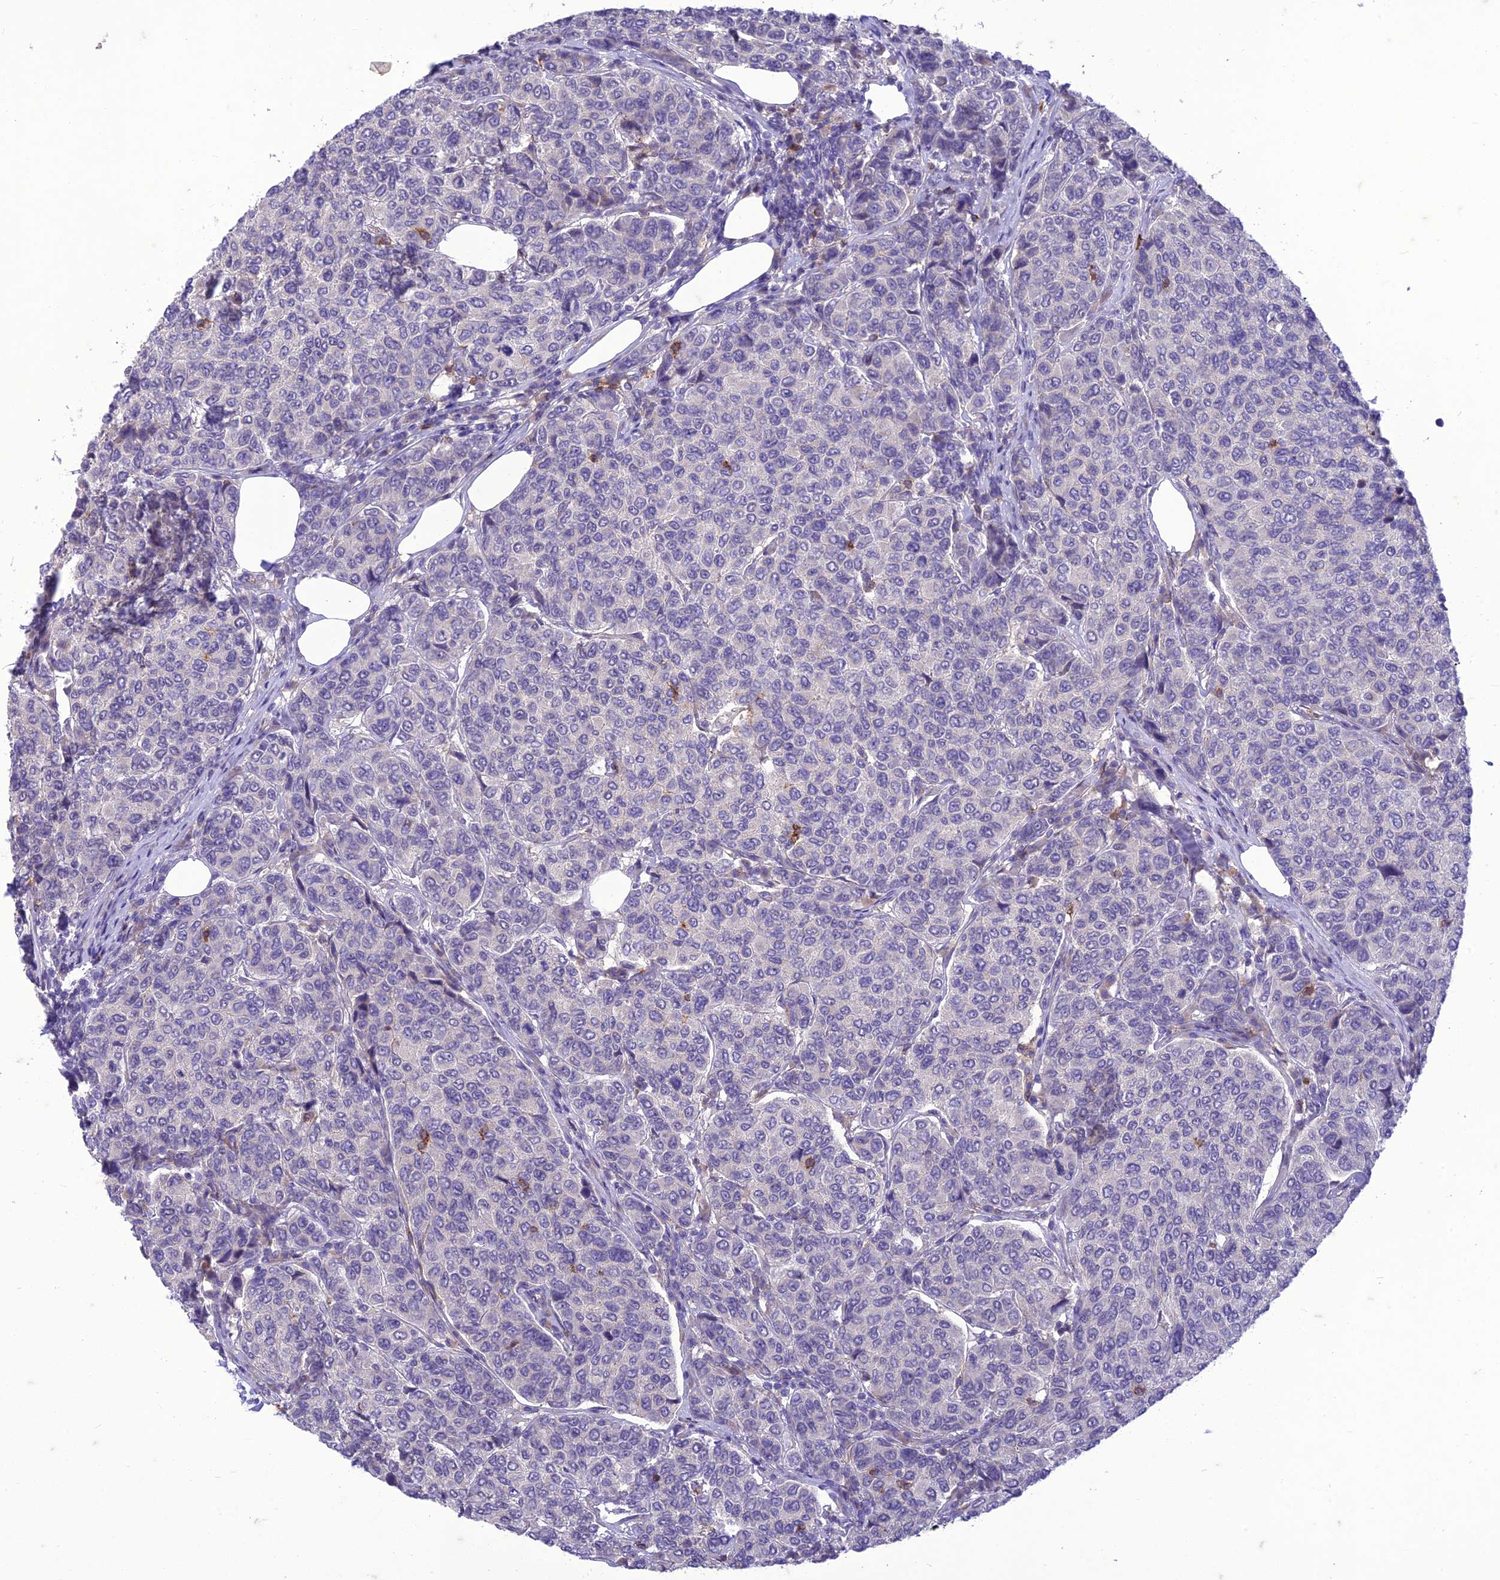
{"staining": {"intensity": "negative", "quantity": "none", "location": "none"}, "tissue": "breast cancer", "cell_type": "Tumor cells", "image_type": "cancer", "snomed": [{"axis": "morphology", "description": "Duct carcinoma"}, {"axis": "topography", "description": "Breast"}], "caption": "Tumor cells are negative for protein expression in human breast cancer.", "gene": "ITGAE", "patient": {"sex": "female", "age": 55}}